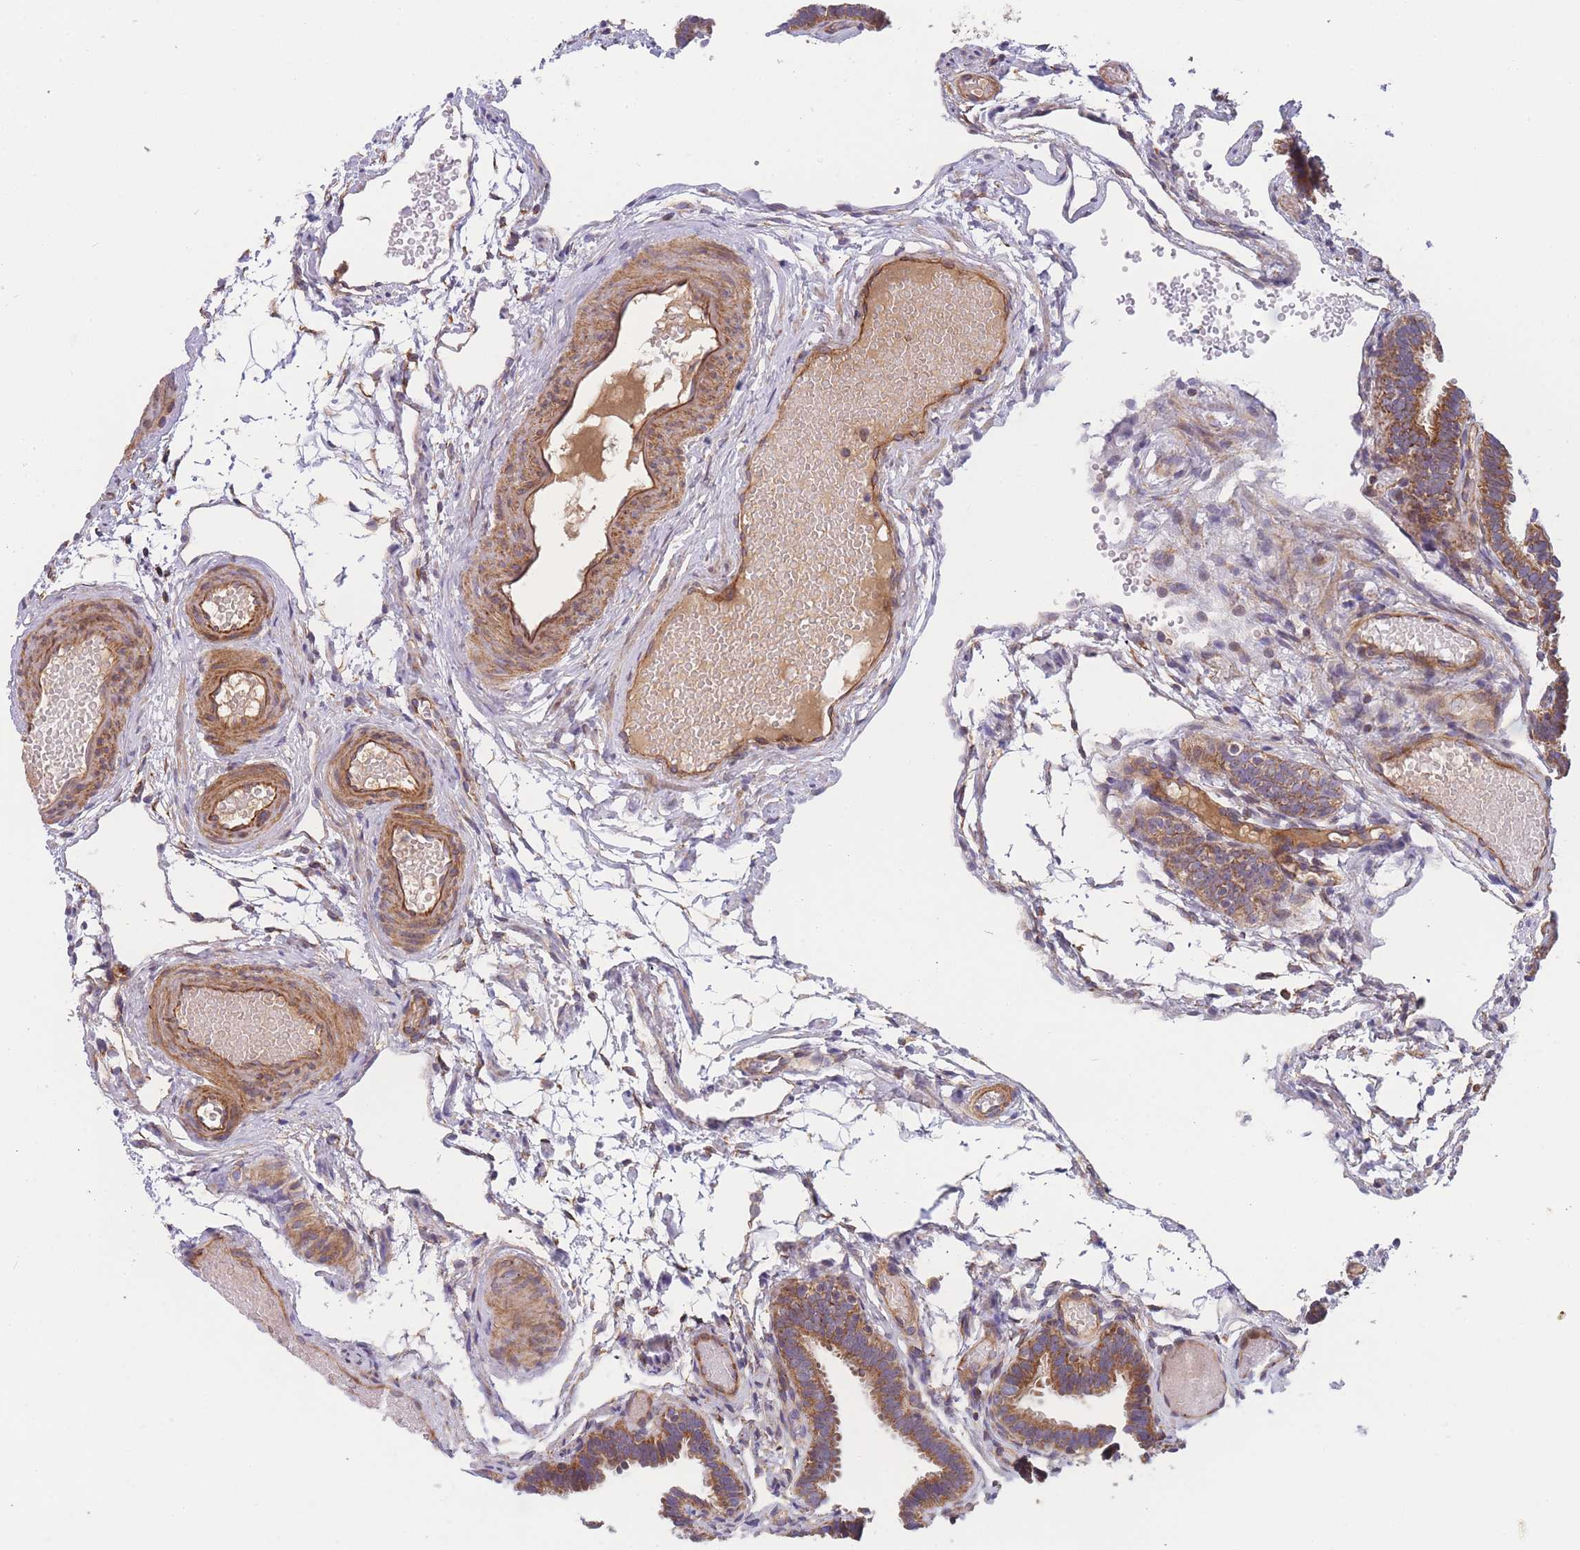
{"staining": {"intensity": "moderate", "quantity": ">75%", "location": "cytoplasmic/membranous"}, "tissue": "fallopian tube", "cell_type": "Glandular cells", "image_type": "normal", "snomed": [{"axis": "morphology", "description": "Normal tissue, NOS"}, {"axis": "topography", "description": "Fallopian tube"}], "caption": "Protein positivity by immunohistochemistry (IHC) exhibits moderate cytoplasmic/membranous staining in about >75% of glandular cells in benign fallopian tube.", "gene": "MTRES1", "patient": {"sex": "female", "age": 37}}